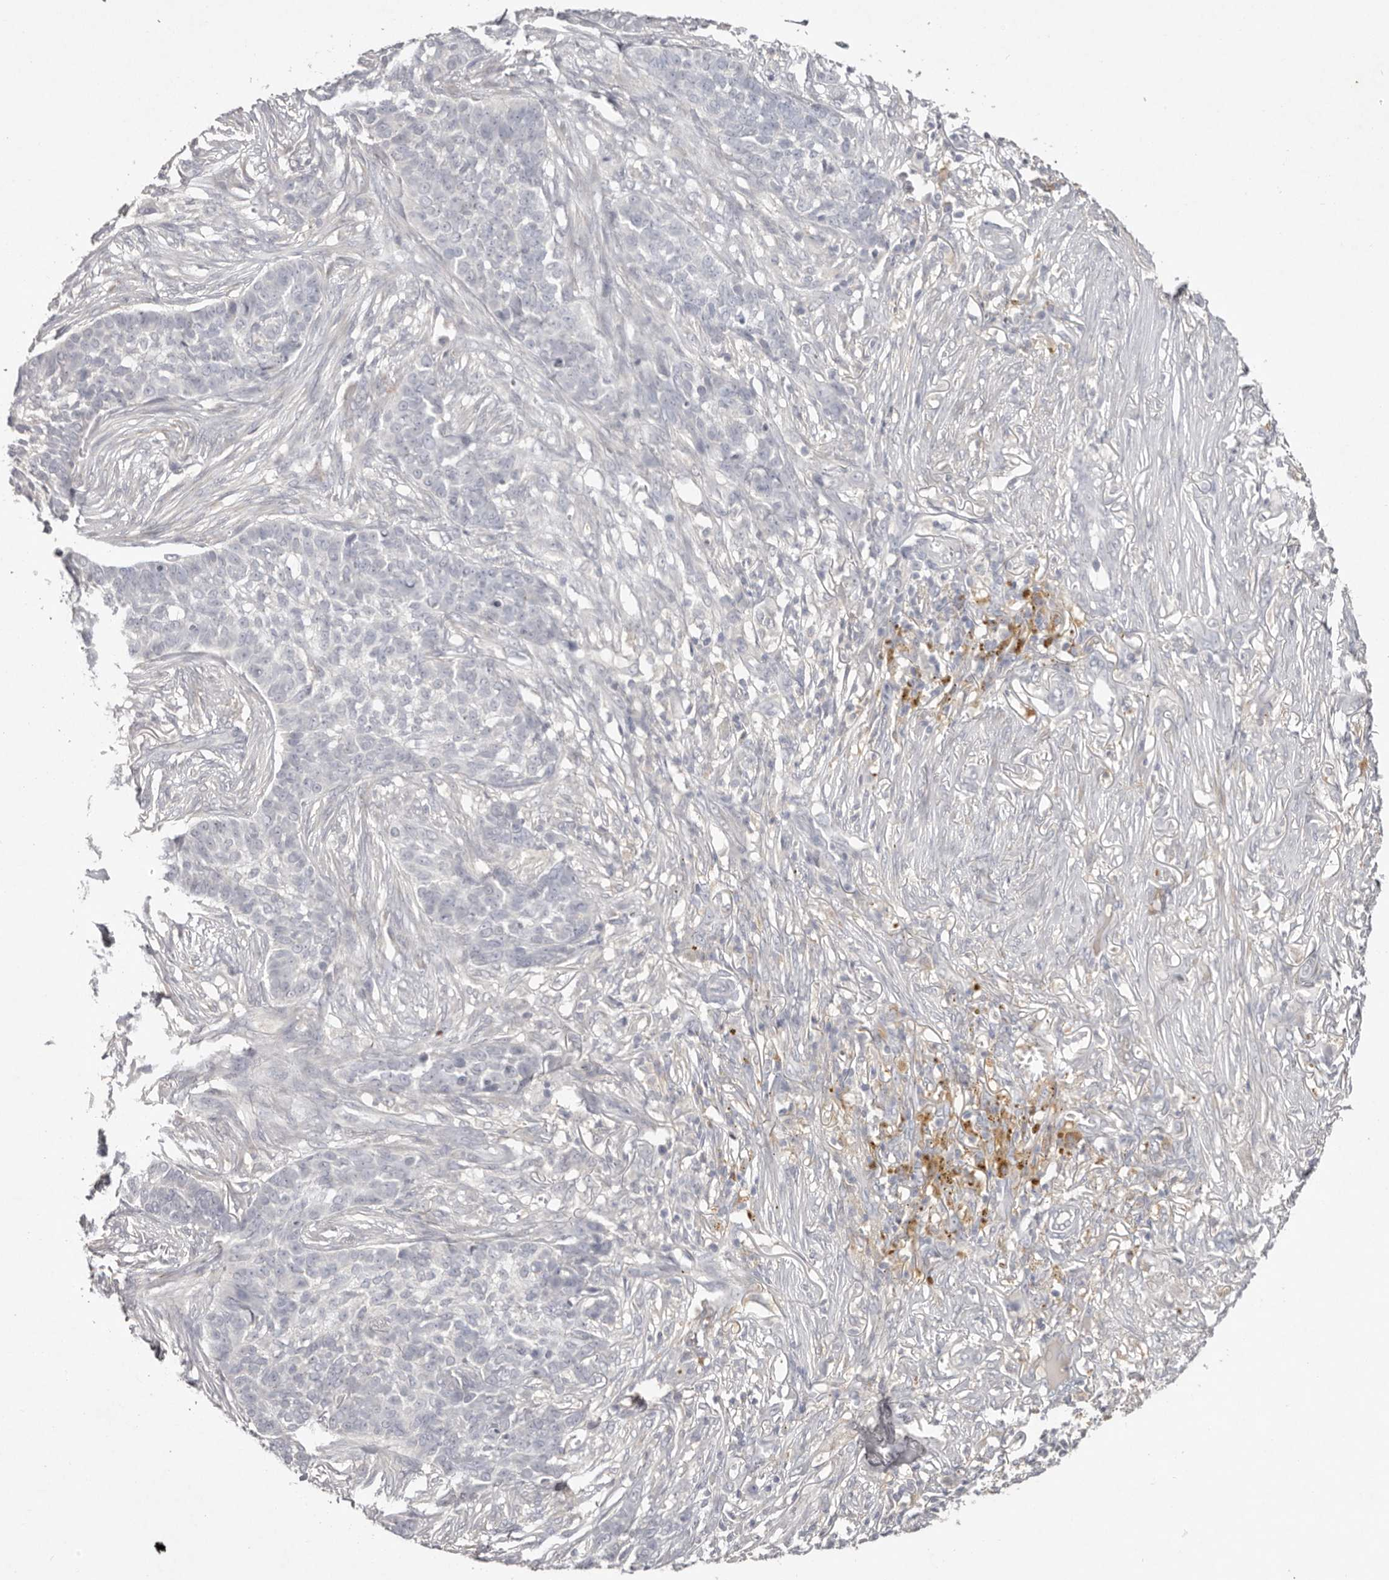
{"staining": {"intensity": "negative", "quantity": "none", "location": "none"}, "tissue": "skin cancer", "cell_type": "Tumor cells", "image_type": "cancer", "snomed": [{"axis": "morphology", "description": "Basal cell carcinoma"}, {"axis": "topography", "description": "Skin"}], "caption": "Tumor cells show no significant protein positivity in skin cancer.", "gene": "SCUBE2", "patient": {"sex": "male", "age": 85}}